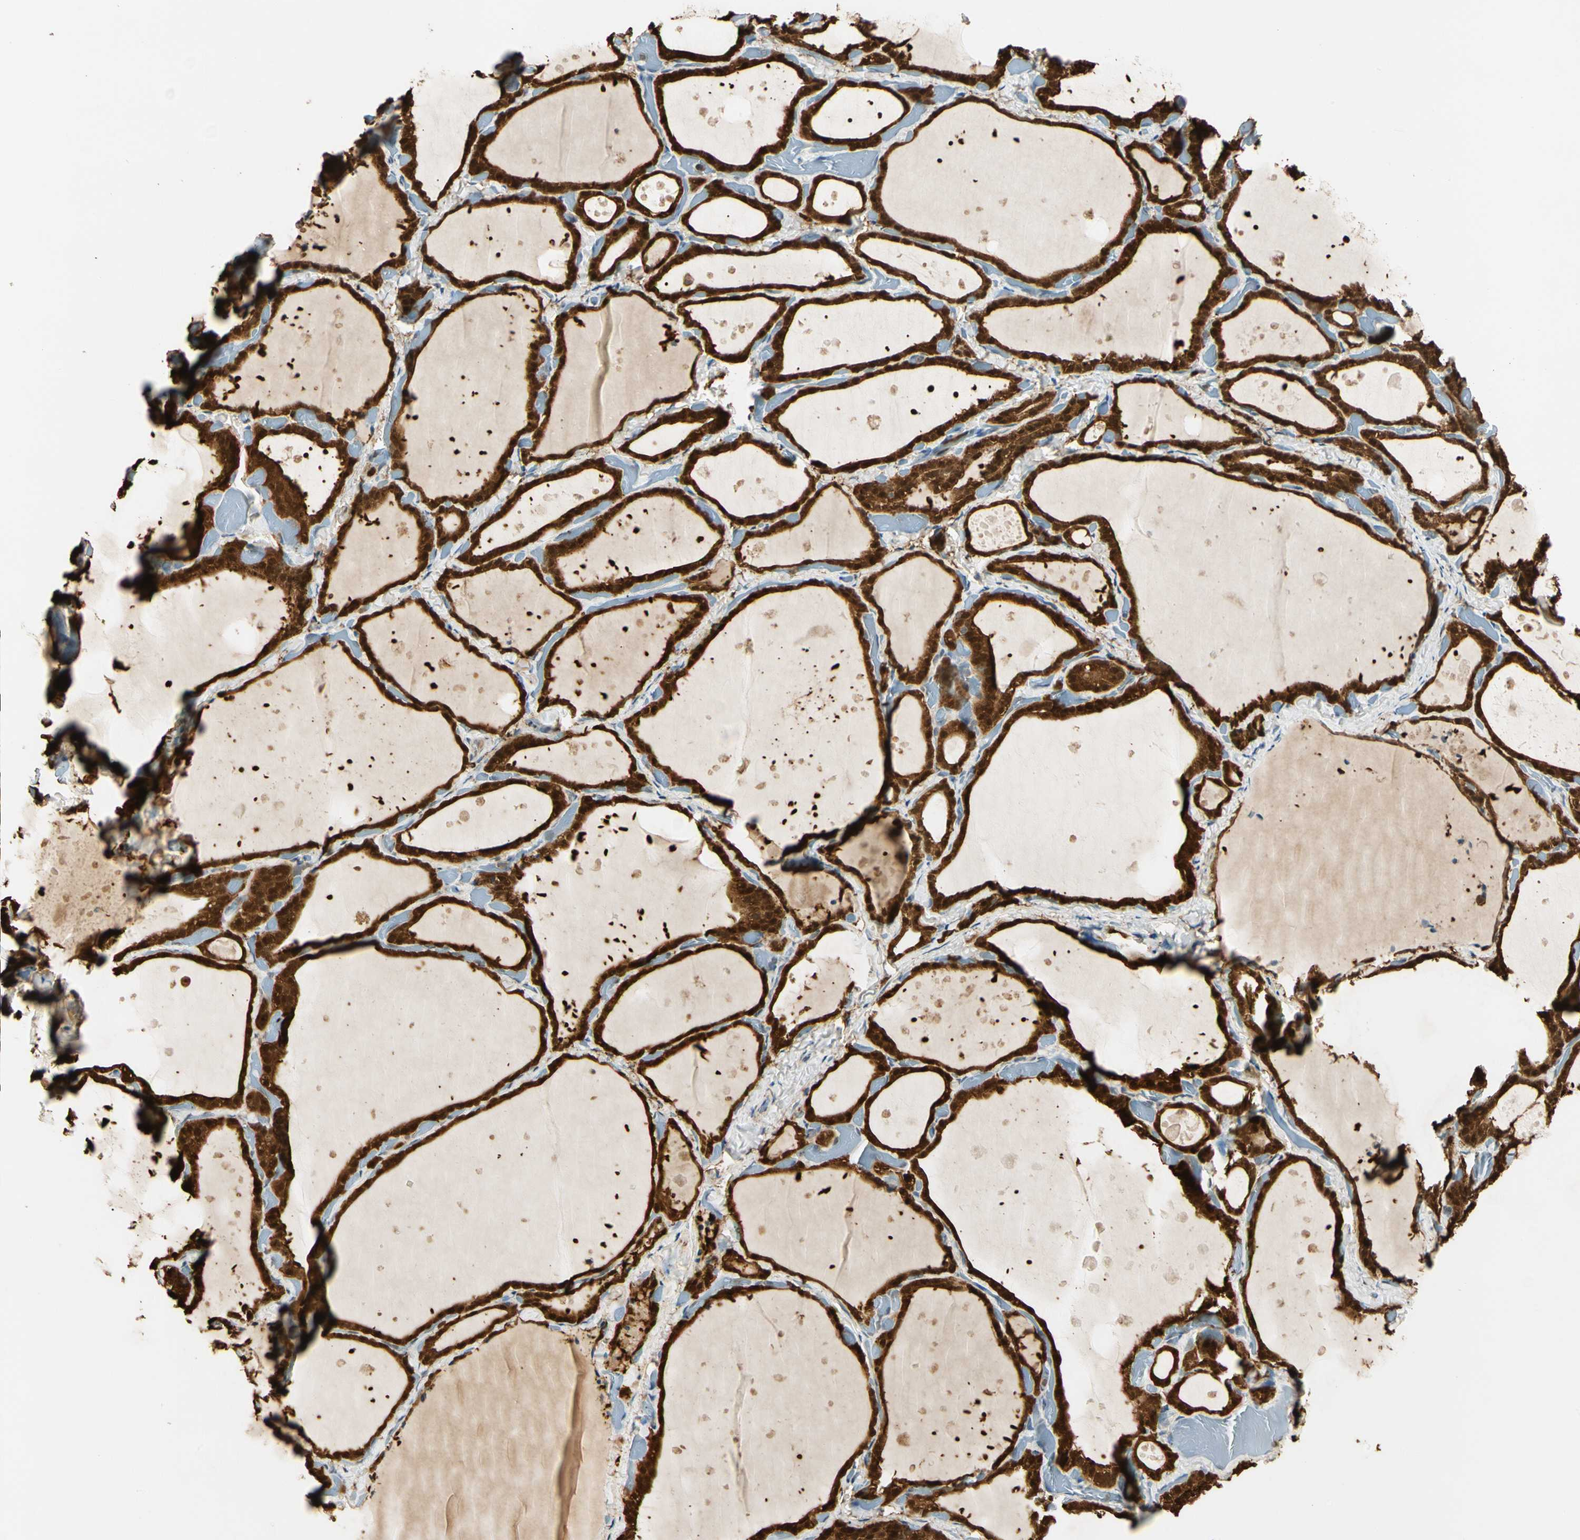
{"staining": {"intensity": "strong", "quantity": ">75%", "location": "cytoplasmic/membranous,nuclear"}, "tissue": "thyroid gland", "cell_type": "Glandular cells", "image_type": "normal", "snomed": [{"axis": "morphology", "description": "Normal tissue, NOS"}, {"axis": "topography", "description": "Thyroid gland"}], "caption": "Brown immunohistochemical staining in normal human thyroid gland shows strong cytoplasmic/membranous,nuclear expression in about >75% of glandular cells. The protein of interest is stained brown, and the nuclei are stained in blue (DAB IHC with brightfield microscopy, high magnification).", "gene": "PRDX5", "patient": {"sex": "female", "age": 44}}